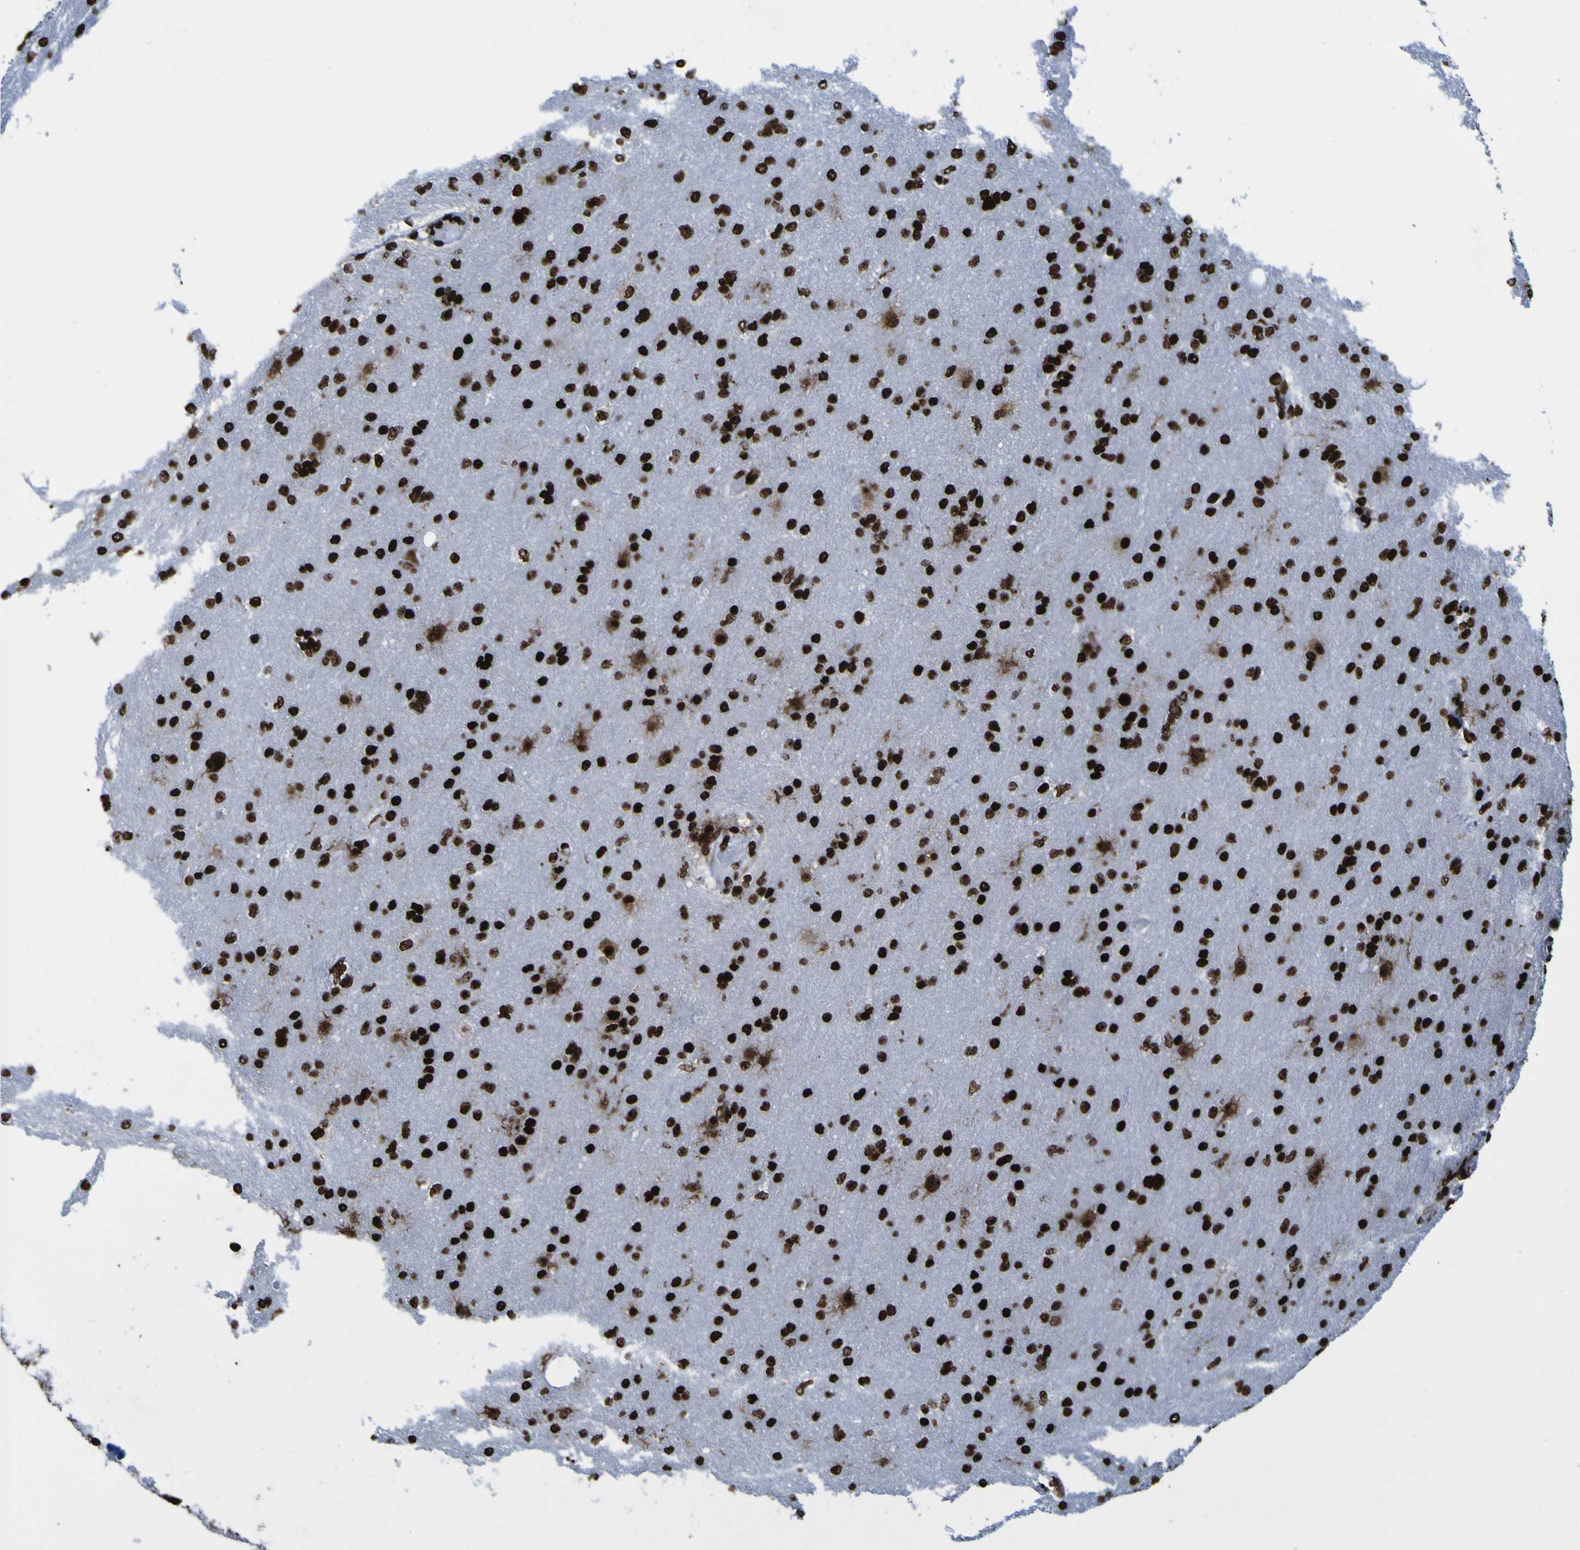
{"staining": {"intensity": "strong", "quantity": ">75%", "location": "nuclear"}, "tissue": "glioma", "cell_type": "Tumor cells", "image_type": "cancer", "snomed": [{"axis": "morphology", "description": "Glioma, malignant, High grade"}, {"axis": "topography", "description": "Cerebral cortex"}], "caption": "Protein staining exhibits strong nuclear positivity in approximately >75% of tumor cells in glioma. (IHC, brightfield microscopy, high magnification).", "gene": "NPM1", "patient": {"sex": "female", "age": 36}}